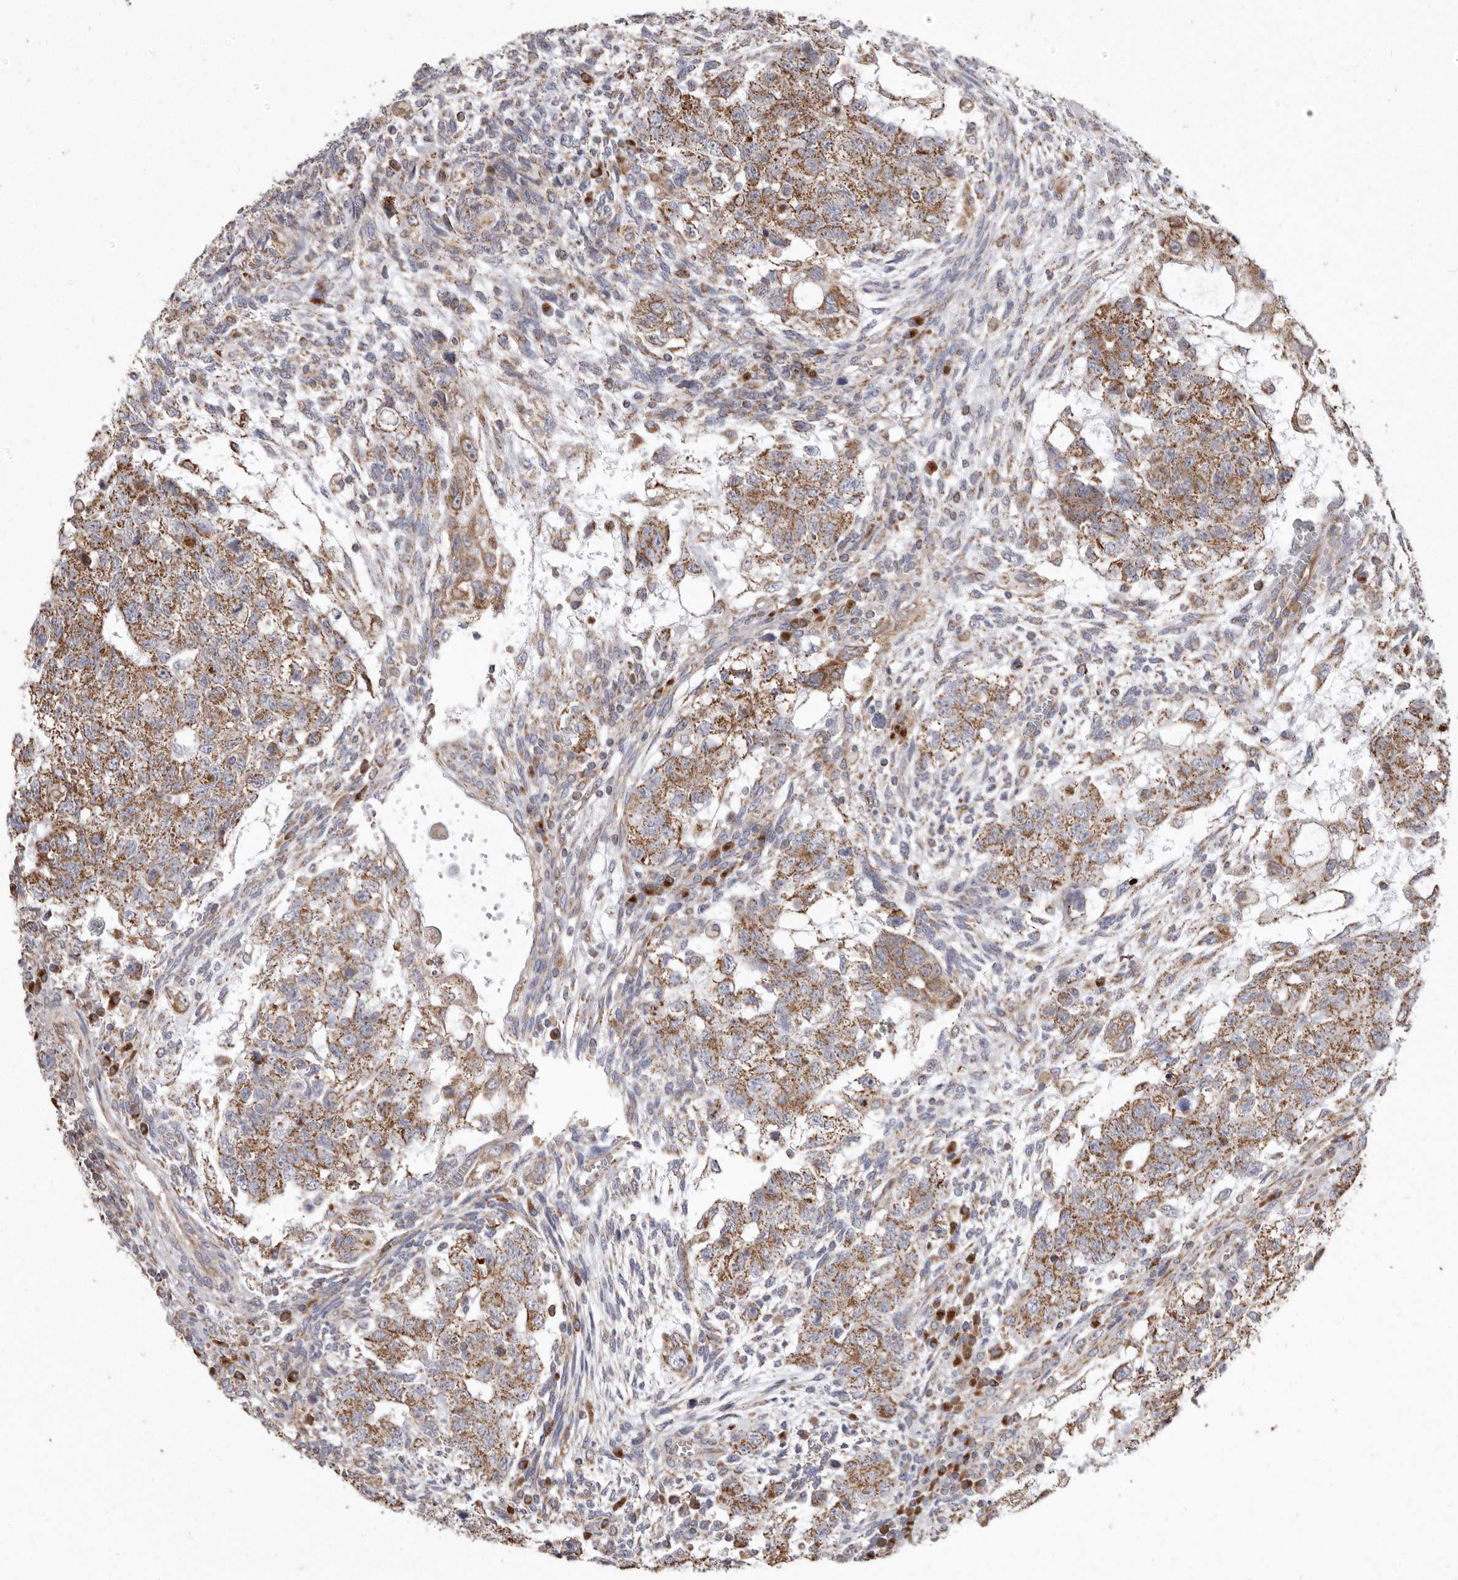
{"staining": {"intensity": "moderate", "quantity": ">75%", "location": "cytoplasmic/membranous"}, "tissue": "testis cancer", "cell_type": "Tumor cells", "image_type": "cancer", "snomed": [{"axis": "morphology", "description": "Carcinoma, Embryonal, NOS"}, {"axis": "topography", "description": "Testis"}], "caption": "Moderate cytoplasmic/membranous staining for a protein is identified in about >75% of tumor cells of testis cancer (embryonal carcinoma) using immunohistochemistry (IHC).", "gene": "CDK5RAP3", "patient": {"sex": "male", "age": 37}}